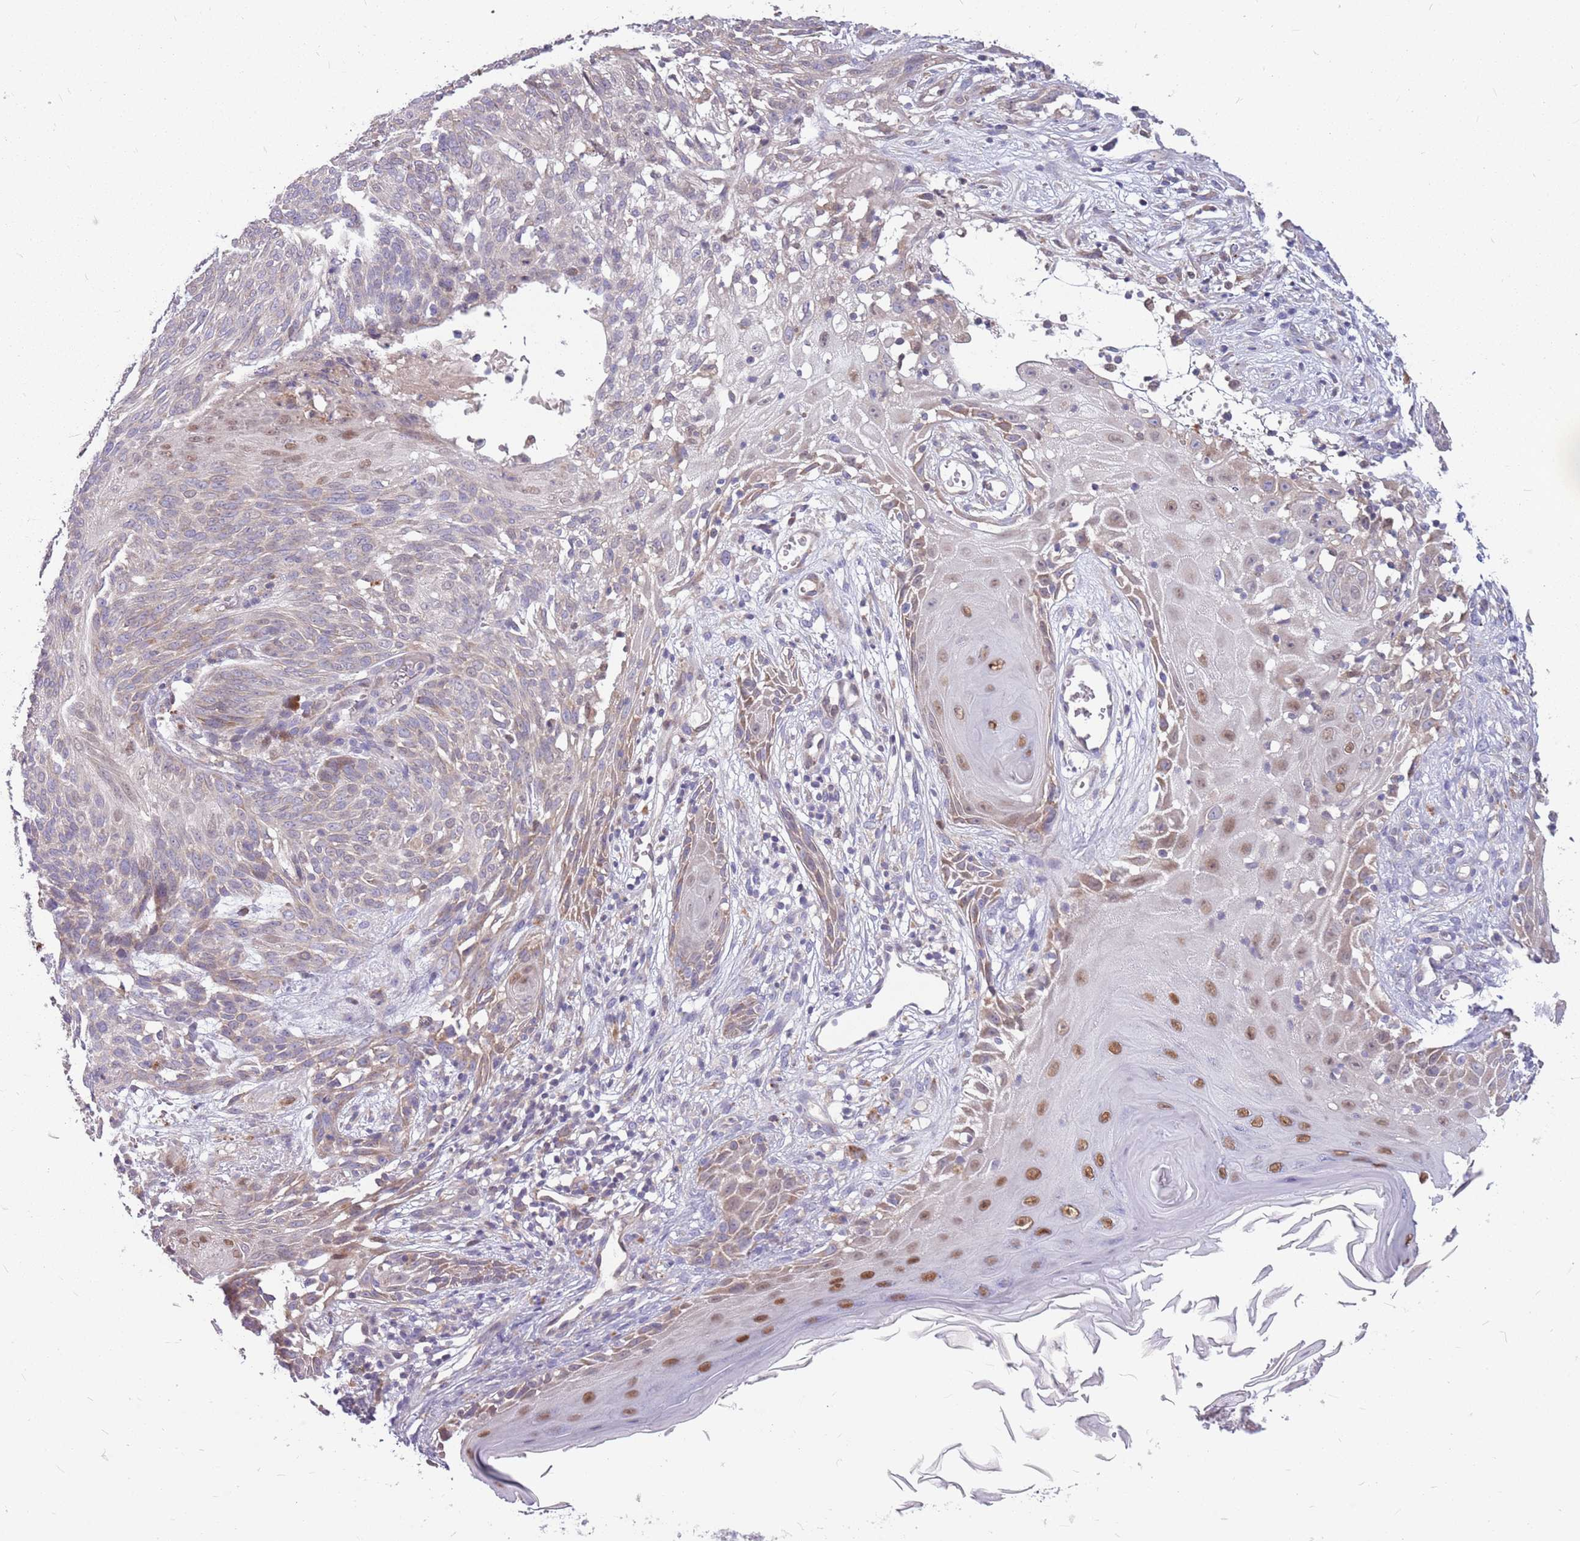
{"staining": {"intensity": "moderate", "quantity": "<25%", "location": "nuclear"}, "tissue": "skin cancer", "cell_type": "Tumor cells", "image_type": "cancer", "snomed": [{"axis": "morphology", "description": "Basal cell carcinoma"}, {"axis": "topography", "description": "Skin"}], "caption": "IHC (DAB) staining of human skin cancer (basal cell carcinoma) displays moderate nuclear protein positivity in about <25% of tumor cells. Immunohistochemistry (ihc) stains the protein of interest in brown and the nuclei are stained blue.", "gene": "PPP1R27", "patient": {"sex": "female", "age": 86}}